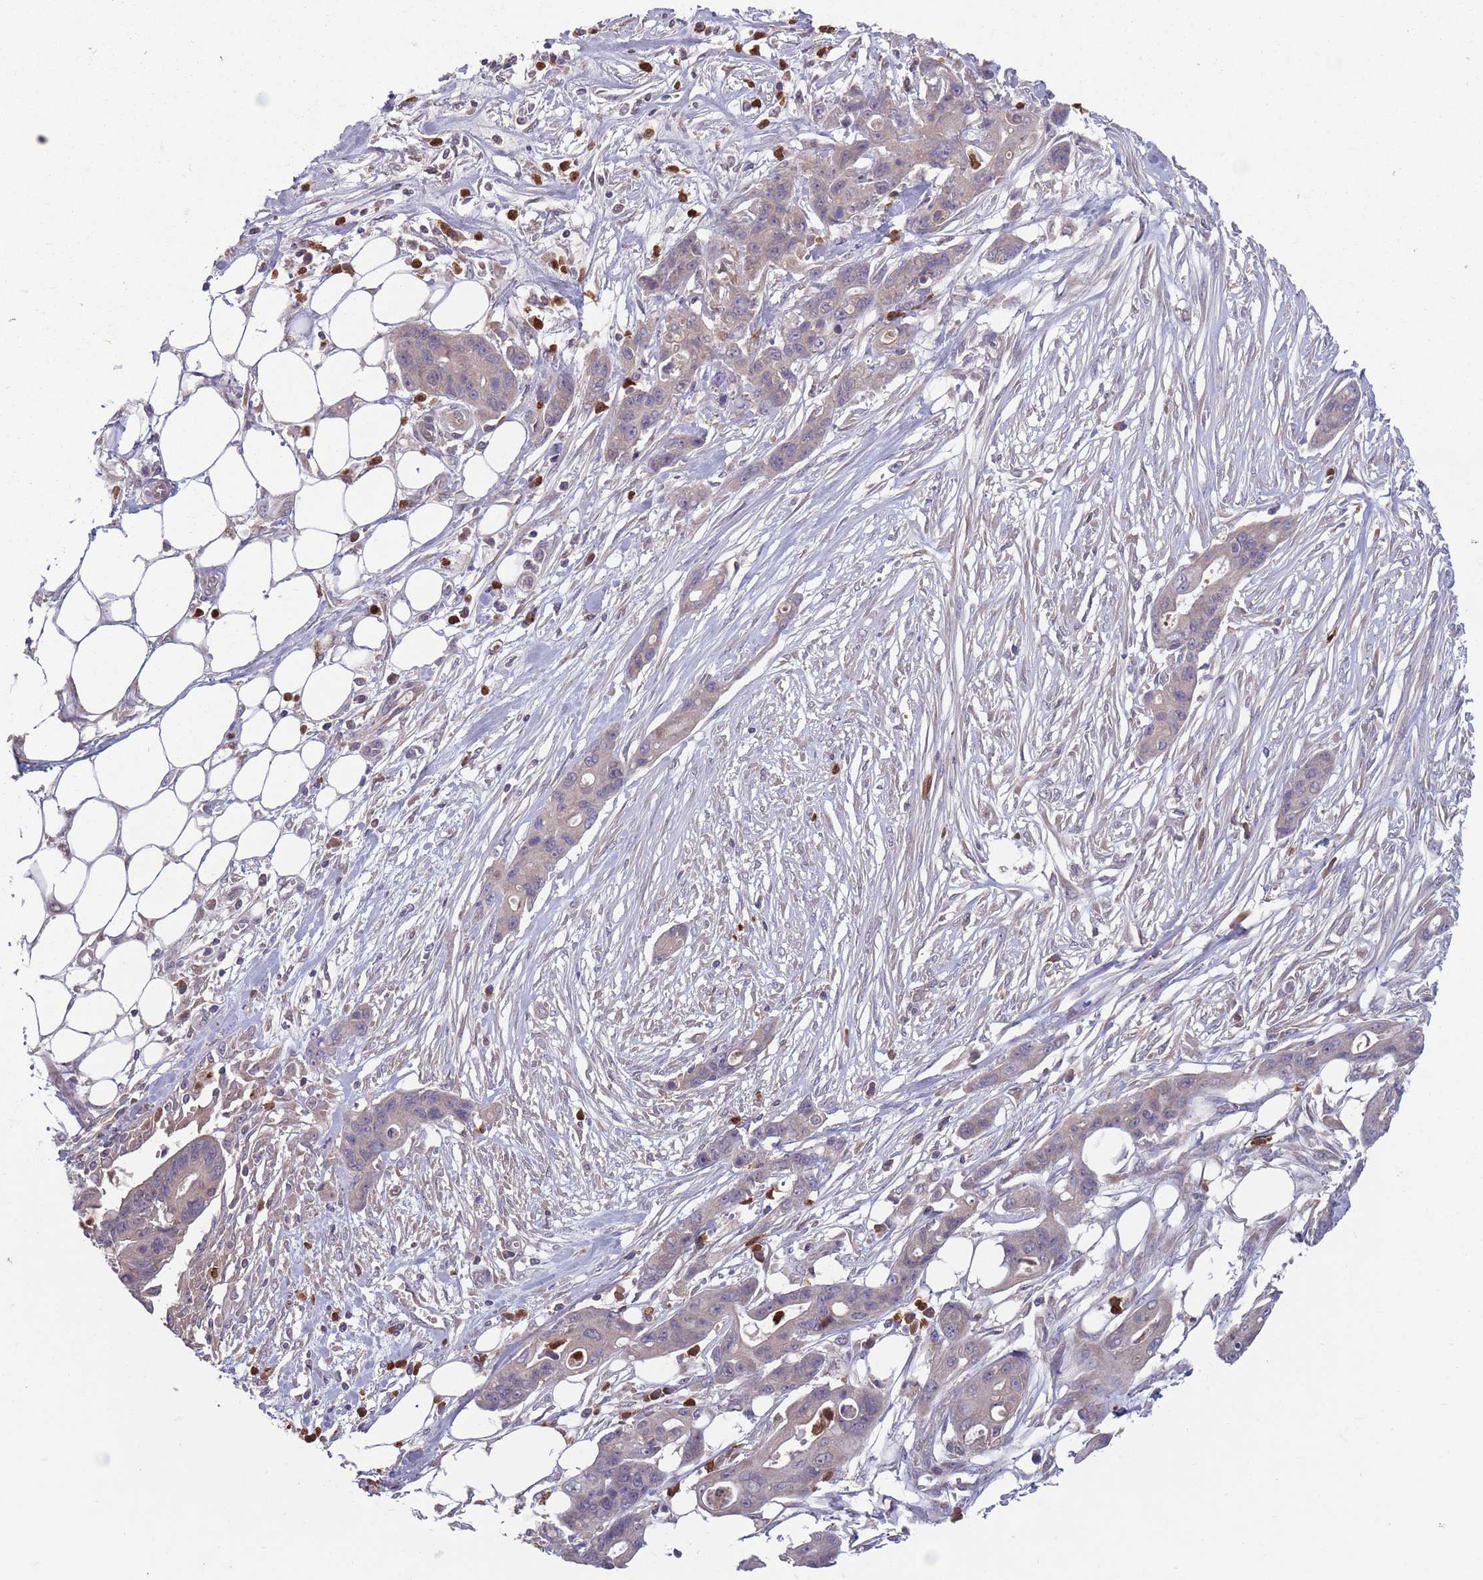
{"staining": {"intensity": "negative", "quantity": "none", "location": "none"}, "tissue": "ovarian cancer", "cell_type": "Tumor cells", "image_type": "cancer", "snomed": [{"axis": "morphology", "description": "Cystadenocarcinoma, mucinous, NOS"}, {"axis": "topography", "description": "Ovary"}], "caption": "Ovarian mucinous cystadenocarcinoma was stained to show a protein in brown. There is no significant expression in tumor cells.", "gene": "TYW1", "patient": {"sex": "female", "age": 70}}